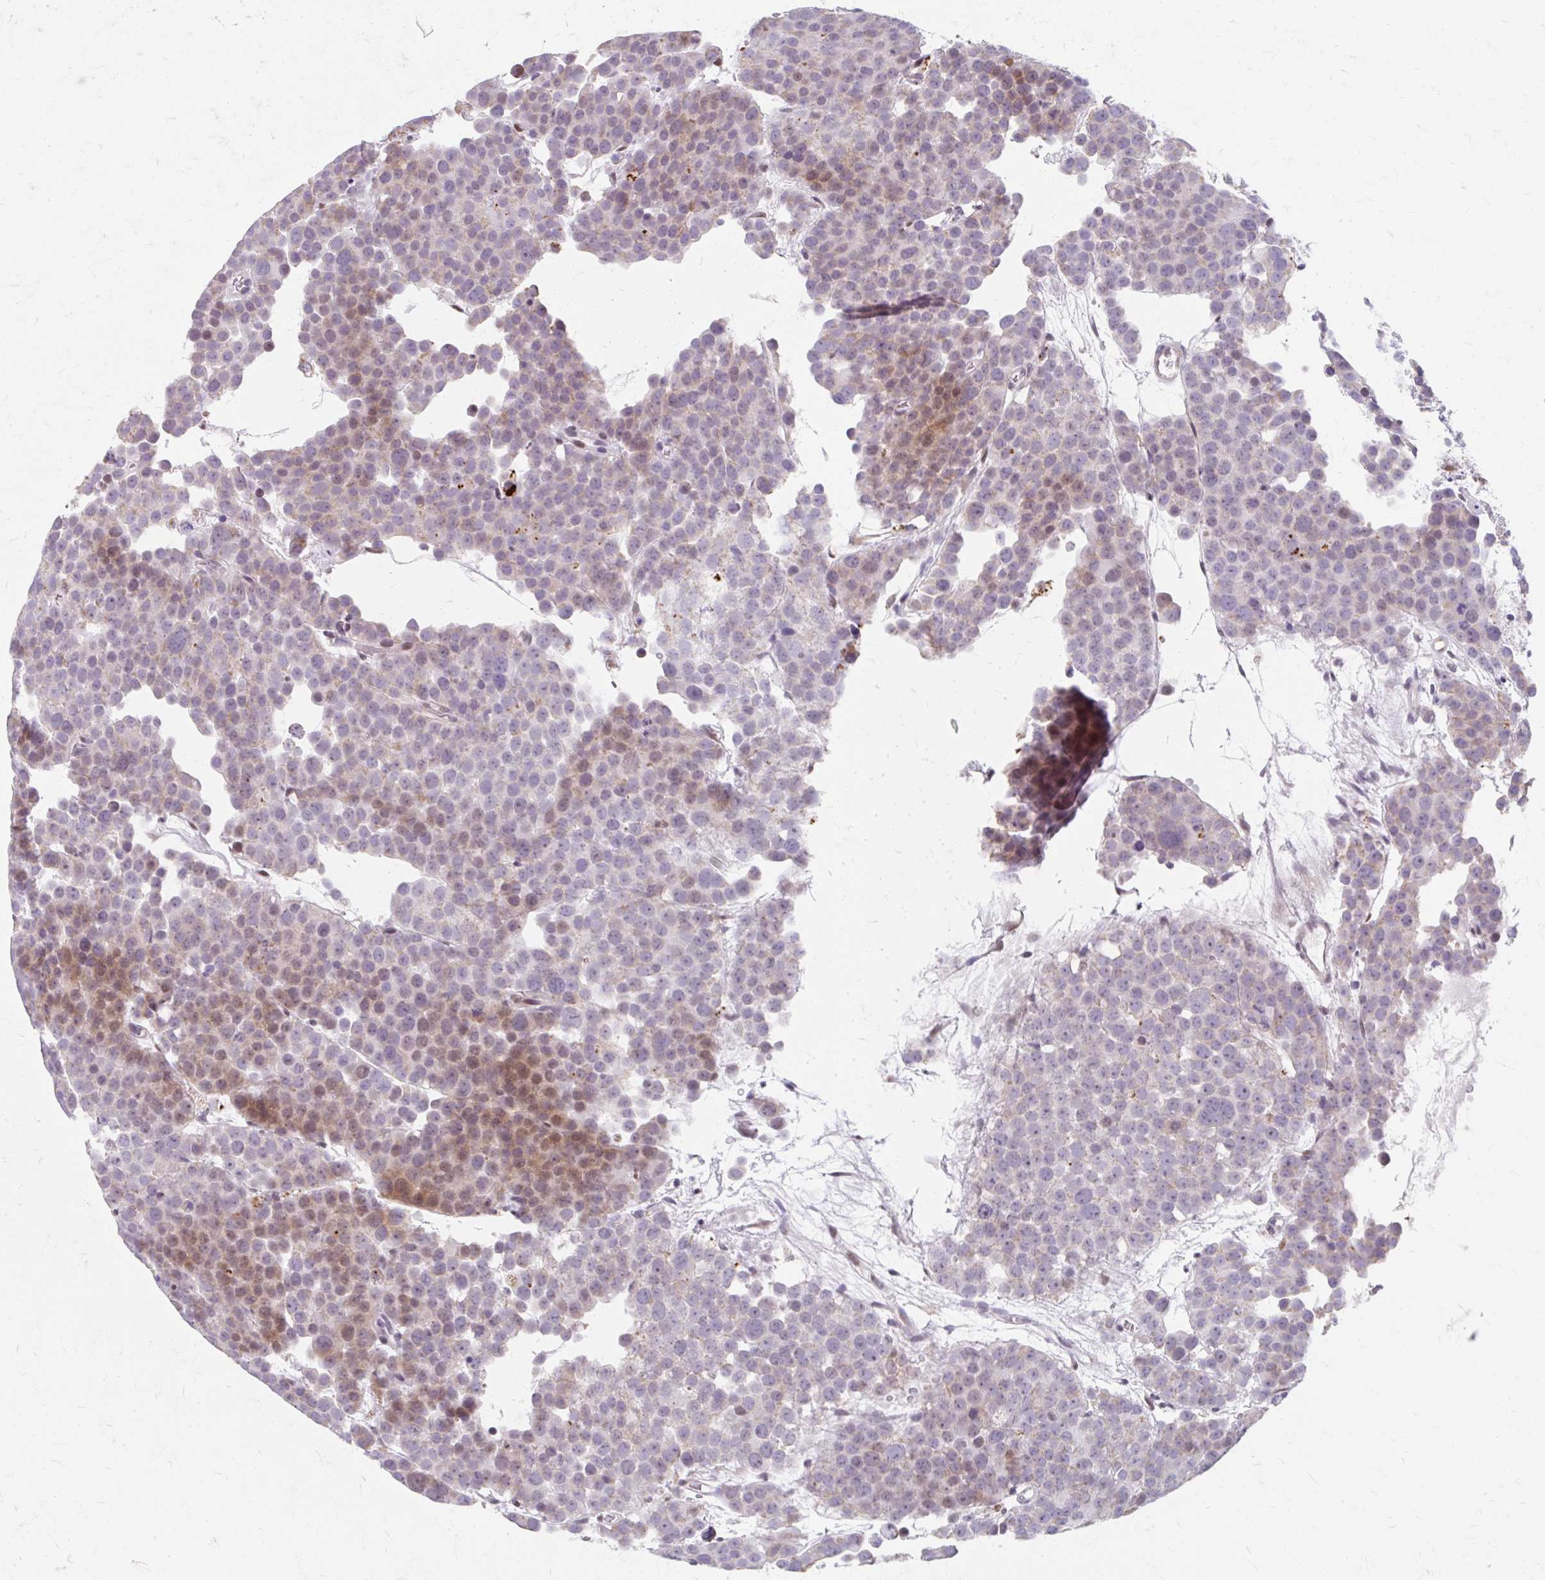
{"staining": {"intensity": "moderate", "quantity": "25%-75%", "location": "cytoplasmic/membranous,nuclear"}, "tissue": "testis cancer", "cell_type": "Tumor cells", "image_type": "cancer", "snomed": [{"axis": "morphology", "description": "Seminoma, NOS"}, {"axis": "topography", "description": "Testis"}], "caption": "Protein analysis of seminoma (testis) tissue reveals moderate cytoplasmic/membranous and nuclear staining in approximately 25%-75% of tumor cells. Nuclei are stained in blue.", "gene": "BEAN1", "patient": {"sex": "male", "age": 71}}